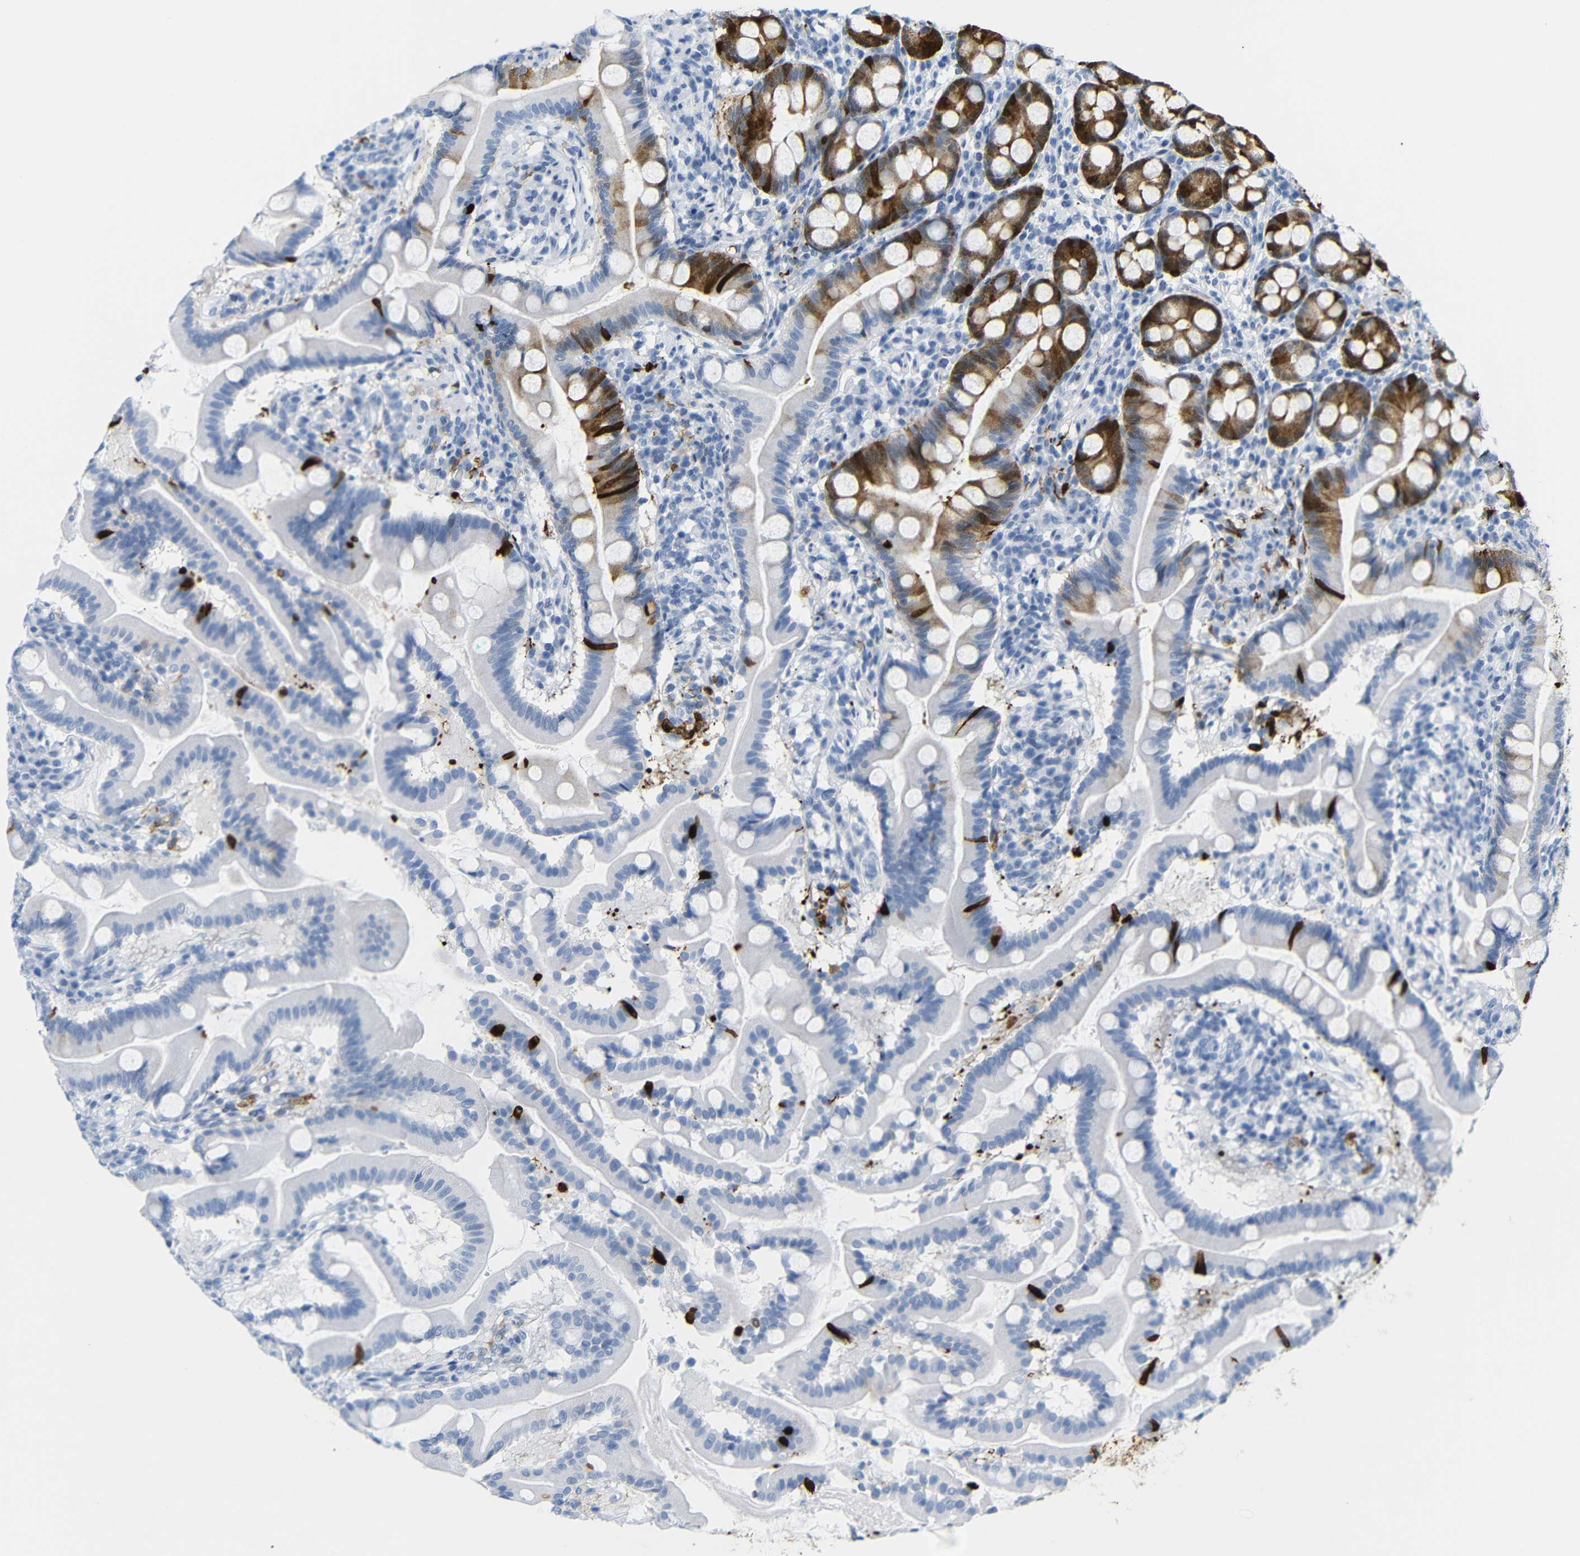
{"staining": {"intensity": "strong", "quantity": "25%-75%", "location": "cytoplasmic/membranous"}, "tissue": "duodenum", "cell_type": "Glandular cells", "image_type": "normal", "snomed": [{"axis": "morphology", "description": "Normal tissue, NOS"}, {"axis": "topography", "description": "Duodenum"}], "caption": "Immunohistochemistry image of normal duodenum: duodenum stained using immunohistochemistry (IHC) demonstrates high levels of strong protein expression localized specifically in the cytoplasmic/membranous of glandular cells, appearing as a cytoplasmic/membranous brown color.", "gene": "MT1A", "patient": {"sex": "male", "age": 50}}